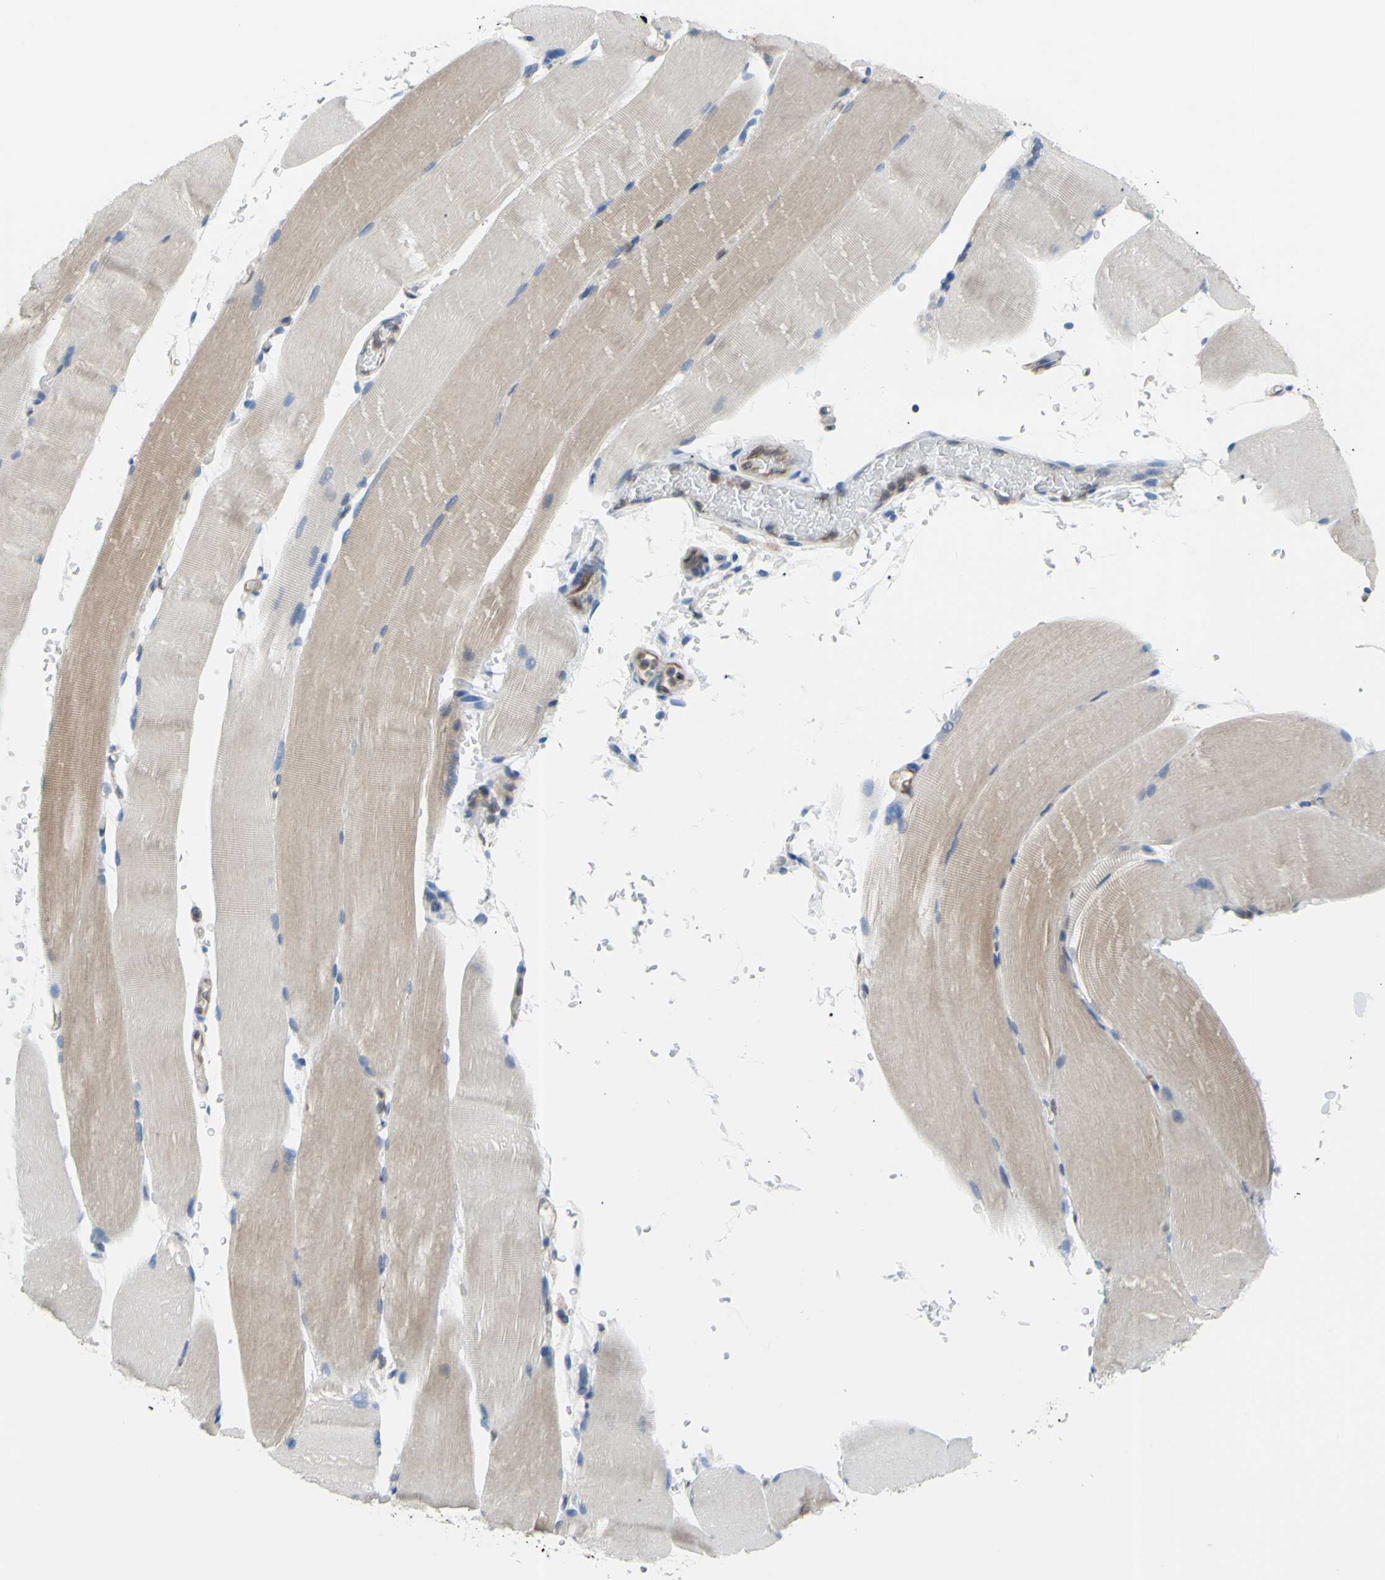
{"staining": {"intensity": "weak", "quantity": "25%-75%", "location": "cytoplasmic/membranous"}, "tissue": "skeletal muscle", "cell_type": "Myocytes", "image_type": "normal", "snomed": [{"axis": "morphology", "description": "Normal tissue, NOS"}, {"axis": "topography", "description": "Skeletal muscle"}, {"axis": "topography", "description": "Parathyroid gland"}], "caption": "This image shows IHC staining of benign skeletal muscle, with low weak cytoplasmic/membranous expression in approximately 25%-75% of myocytes.", "gene": "MGST2", "patient": {"sex": "female", "age": 37}}